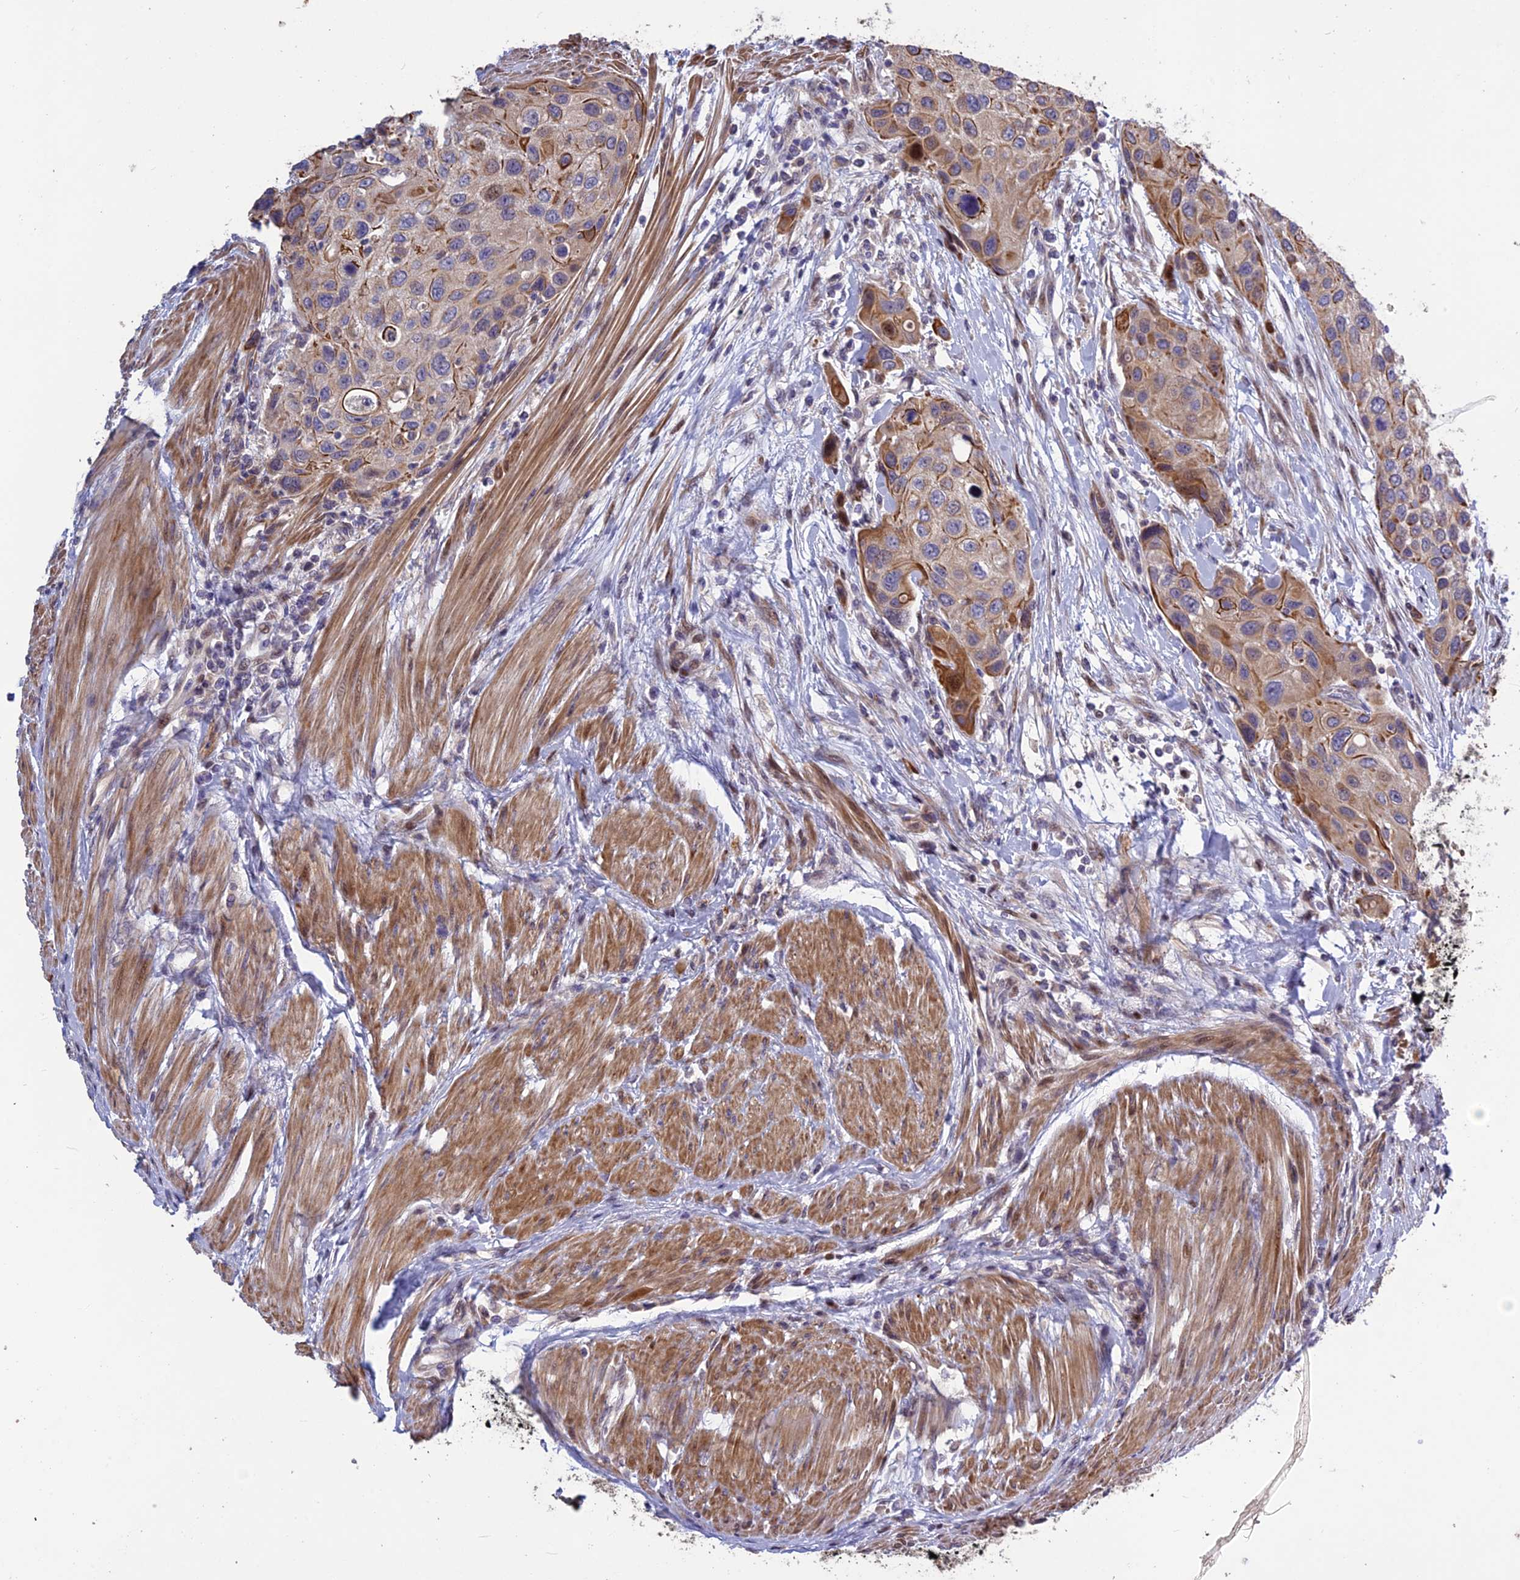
{"staining": {"intensity": "moderate", "quantity": "<25%", "location": "cytoplasmic/membranous"}, "tissue": "urothelial cancer", "cell_type": "Tumor cells", "image_type": "cancer", "snomed": [{"axis": "morphology", "description": "Normal tissue, NOS"}, {"axis": "morphology", "description": "Urothelial carcinoma, High grade"}, {"axis": "topography", "description": "Vascular tissue"}, {"axis": "topography", "description": "Urinary bladder"}], "caption": "An image showing moderate cytoplasmic/membranous positivity in approximately <25% of tumor cells in urothelial cancer, as visualized by brown immunohistochemical staining.", "gene": "SPG21", "patient": {"sex": "female", "age": 56}}